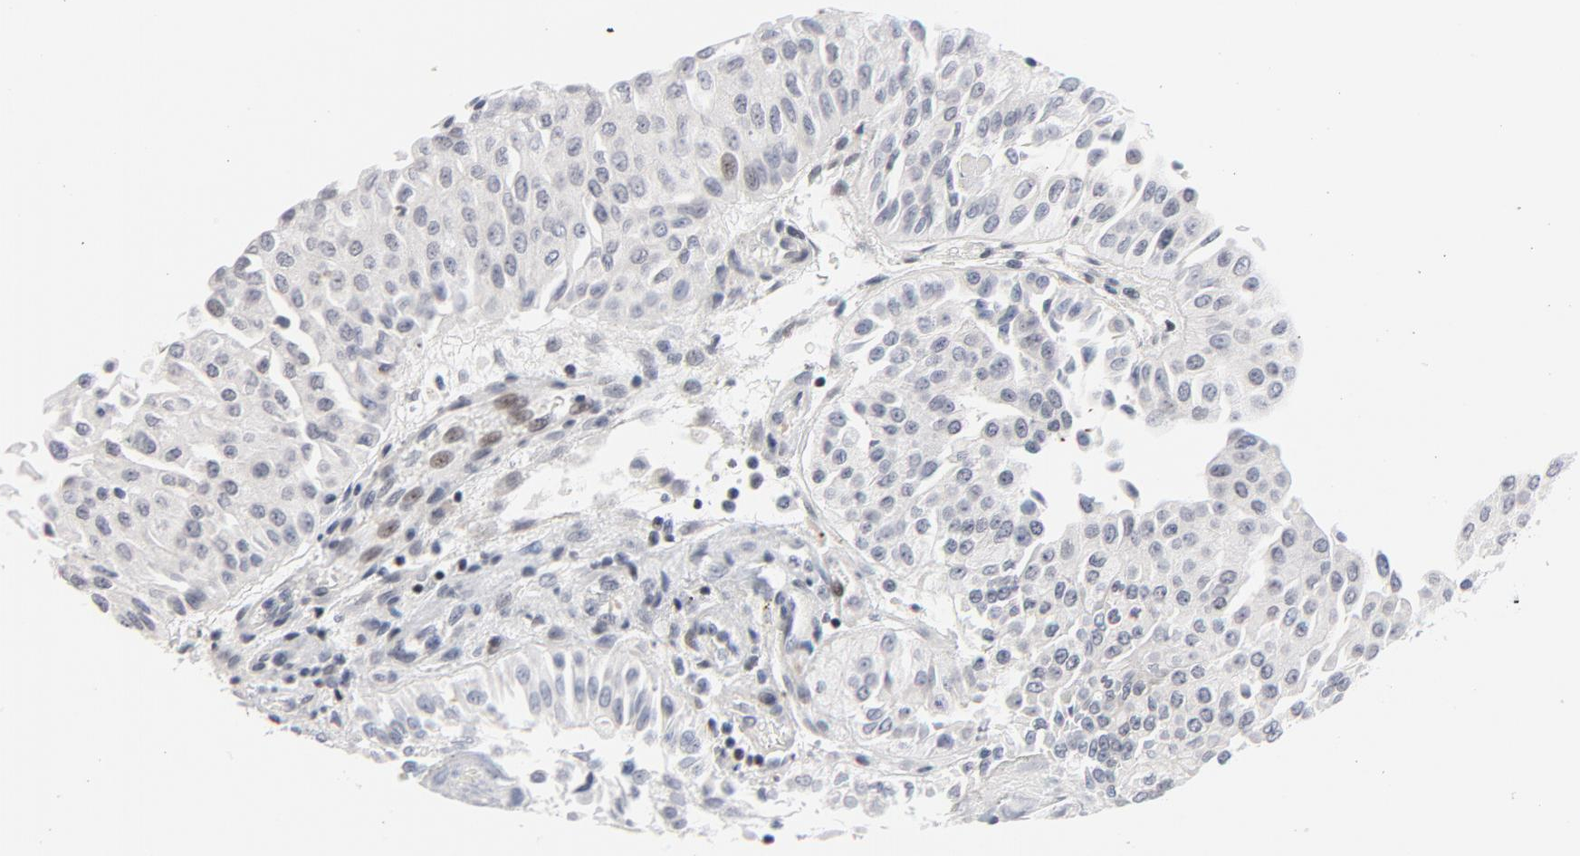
{"staining": {"intensity": "weak", "quantity": "<25%", "location": "nuclear"}, "tissue": "urothelial cancer", "cell_type": "Tumor cells", "image_type": "cancer", "snomed": [{"axis": "morphology", "description": "Urothelial carcinoma, Low grade"}, {"axis": "topography", "description": "Urinary bladder"}], "caption": "Tumor cells are negative for brown protein staining in urothelial cancer.", "gene": "NFIC", "patient": {"sex": "male", "age": 86}}